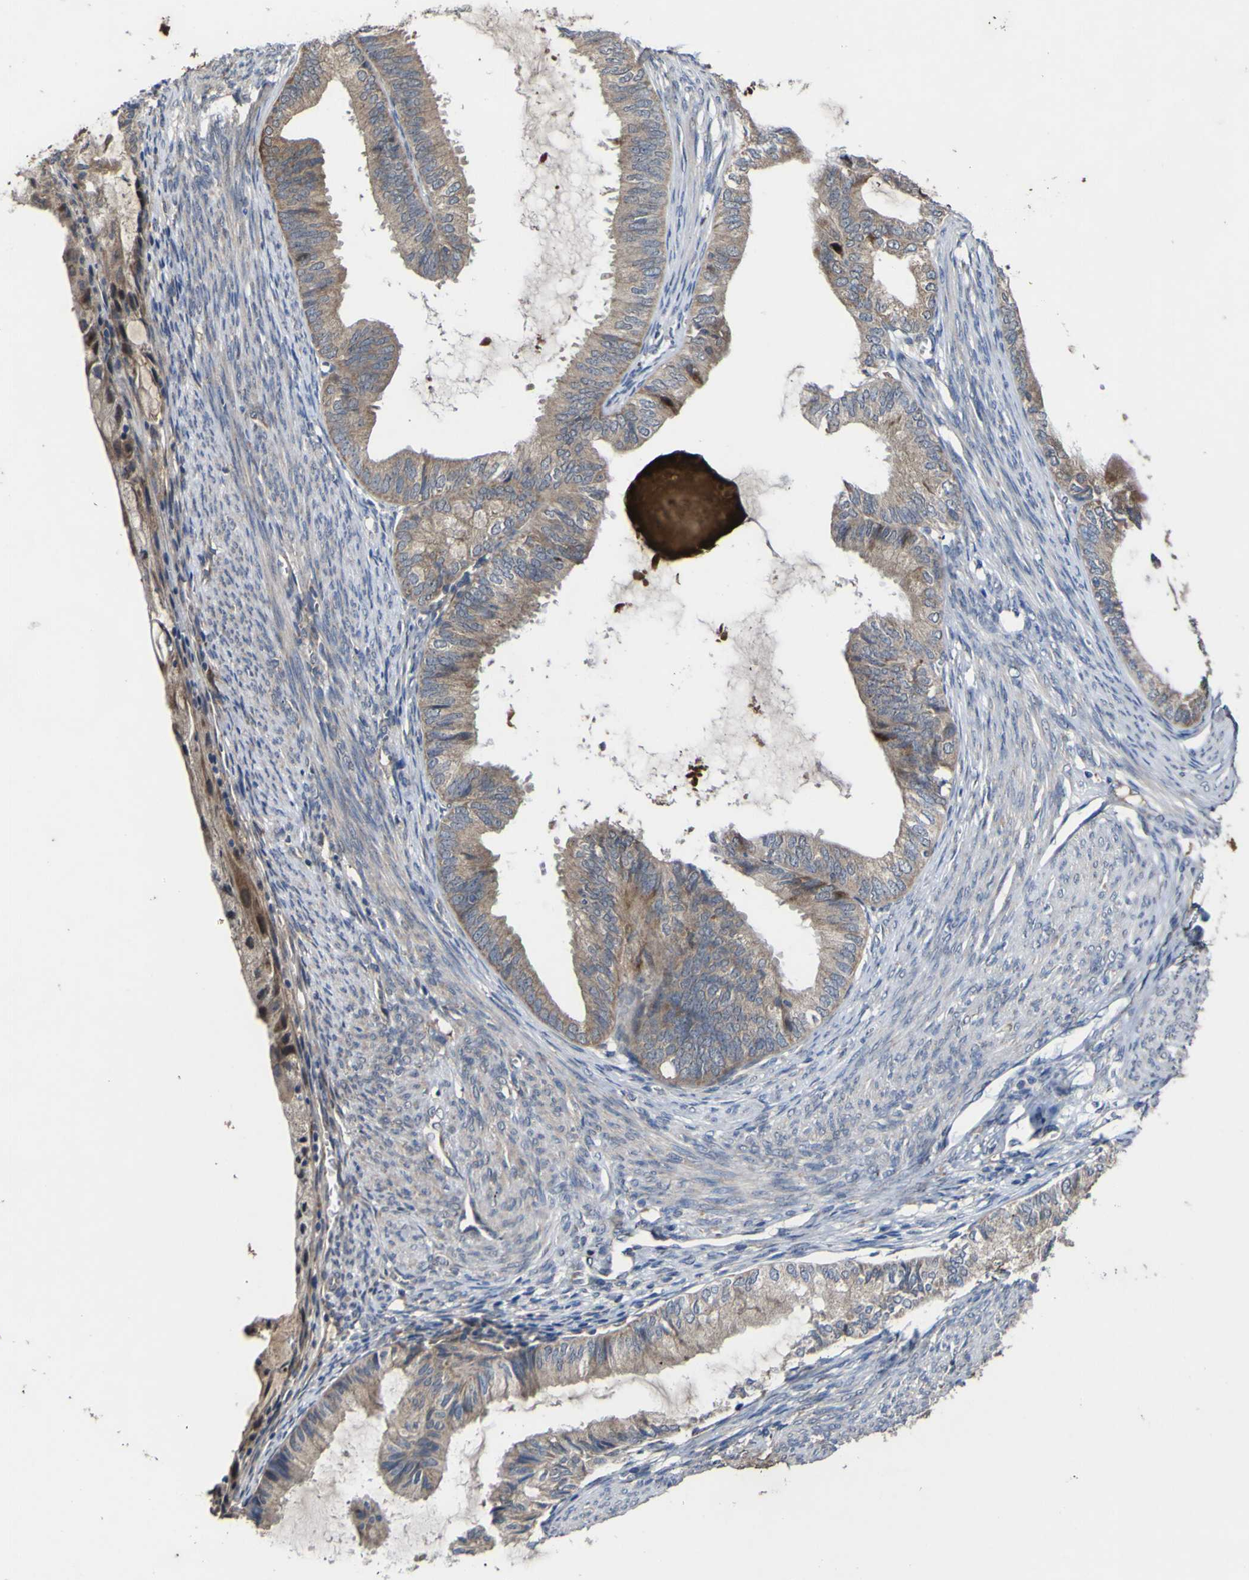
{"staining": {"intensity": "weak", "quantity": ">75%", "location": "cytoplasmic/membranous"}, "tissue": "endometrial cancer", "cell_type": "Tumor cells", "image_type": "cancer", "snomed": [{"axis": "morphology", "description": "Adenocarcinoma, NOS"}, {"axis": "topography", "description": "Endometrium"}], "caption": "Immunohistochemistry photomicrograph of neoplastic tissue: human endometrial cancer stained using immunohistochemistry exhibits low levels of weak protein expression localized specifically in the cytoplasmic/membranous of tumor cells, appearing as a cytoplasmic/membranous brown color.", "gene": "IRAK2", "patient": {"sex": "female", "age": 86}}